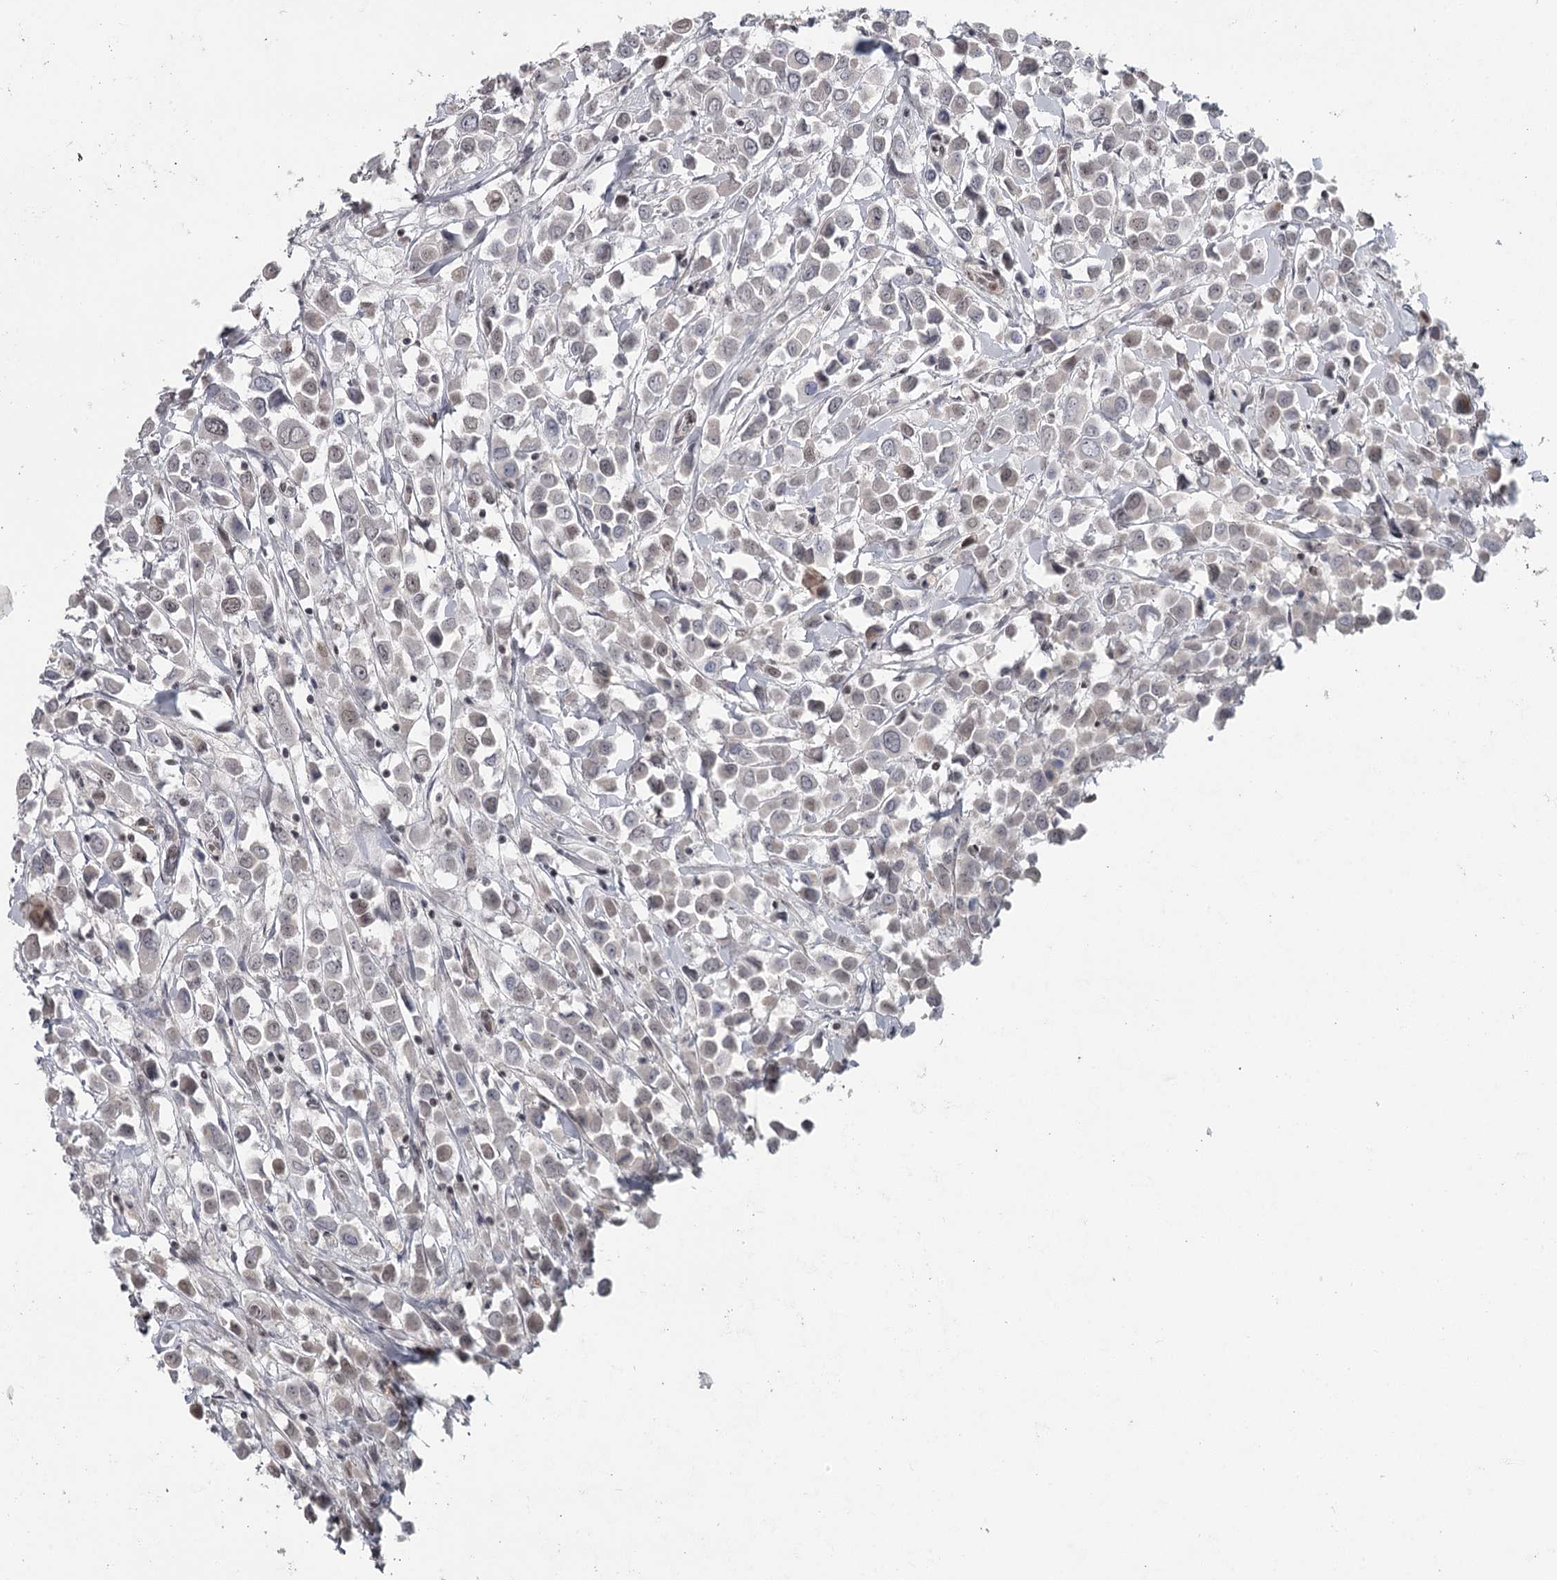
{"staining": {"intensity": "weak", "quantity": "25%-75%", "location": "nuclear"}, "tissue": "breast cancer", "cell_type": "Tumor cells", "image_type": "cancer", "snomed": [{"axis": "morphology", "description": "Duct carcinoma"}, {"axis": "topography", "description": "Breast"}], "caption": "The image displays immunohistochemical staining of breast invasive ductal carcinoma. There is weak nuclear positivity is present in approximately 25%-75% of tumor cells. The protein is shown in brown color, while the nuclei are stained blue.", "gene": "FAM13C", "patient": {"sex": "female", "age": 61}}